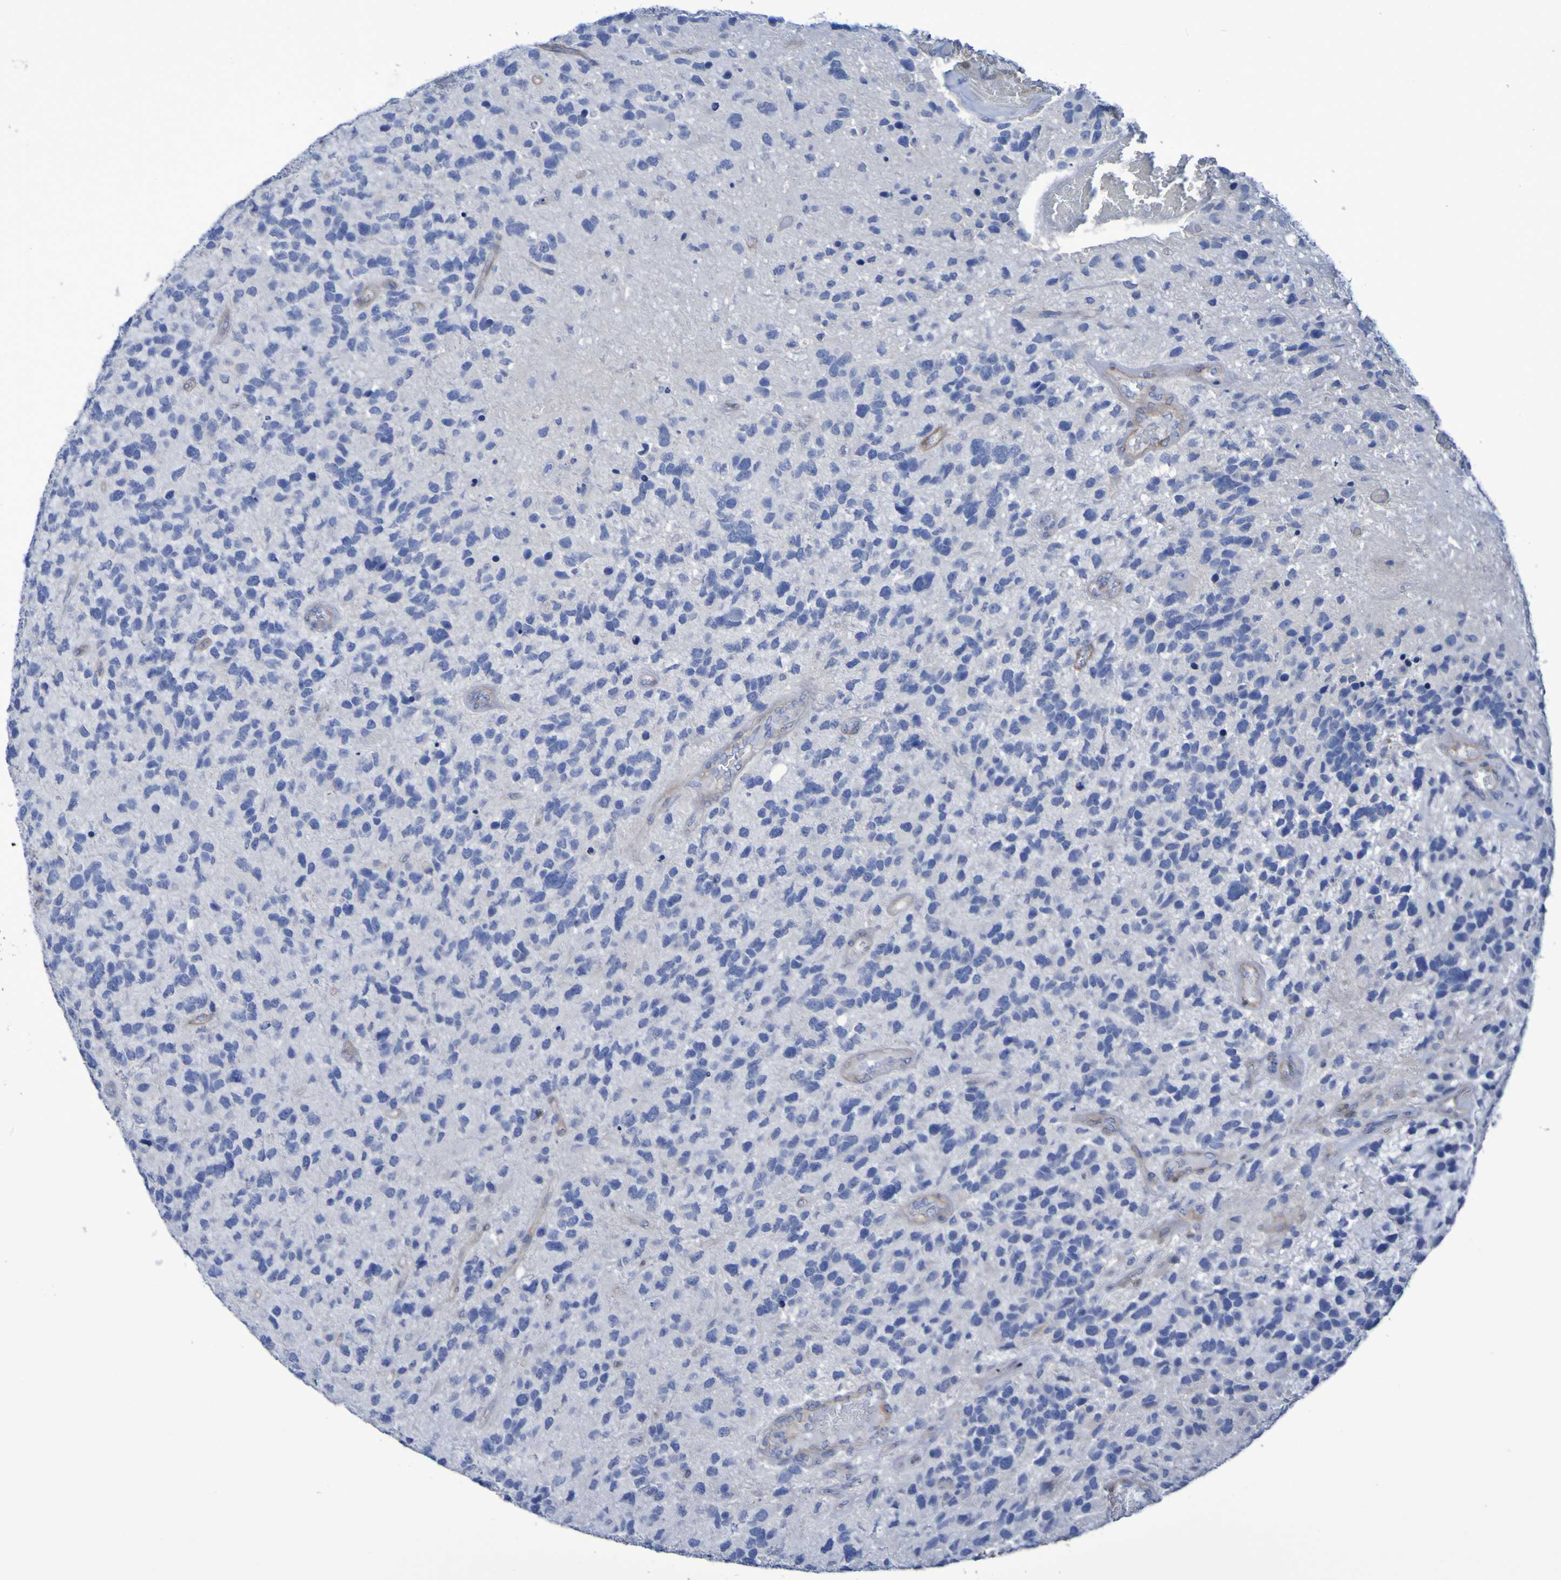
{"staining": {"intensity": "negative", "quantity": "none", "location": "none"}, "tissue": "glioma", "cell_type": "Tumor cells", "image_type": "cancer", "snomed": [{"axis": "morphology", "description": "Glioma, malignant, High grade"}, {"axis": "topography", "description": "Brain"}], "caption": "This is an IHC micrograph of malignant glioma (high-grade). There is no positivity in tumor cells.", "gene": "LPP", "patient": {"sex": "female", "age": 58}}